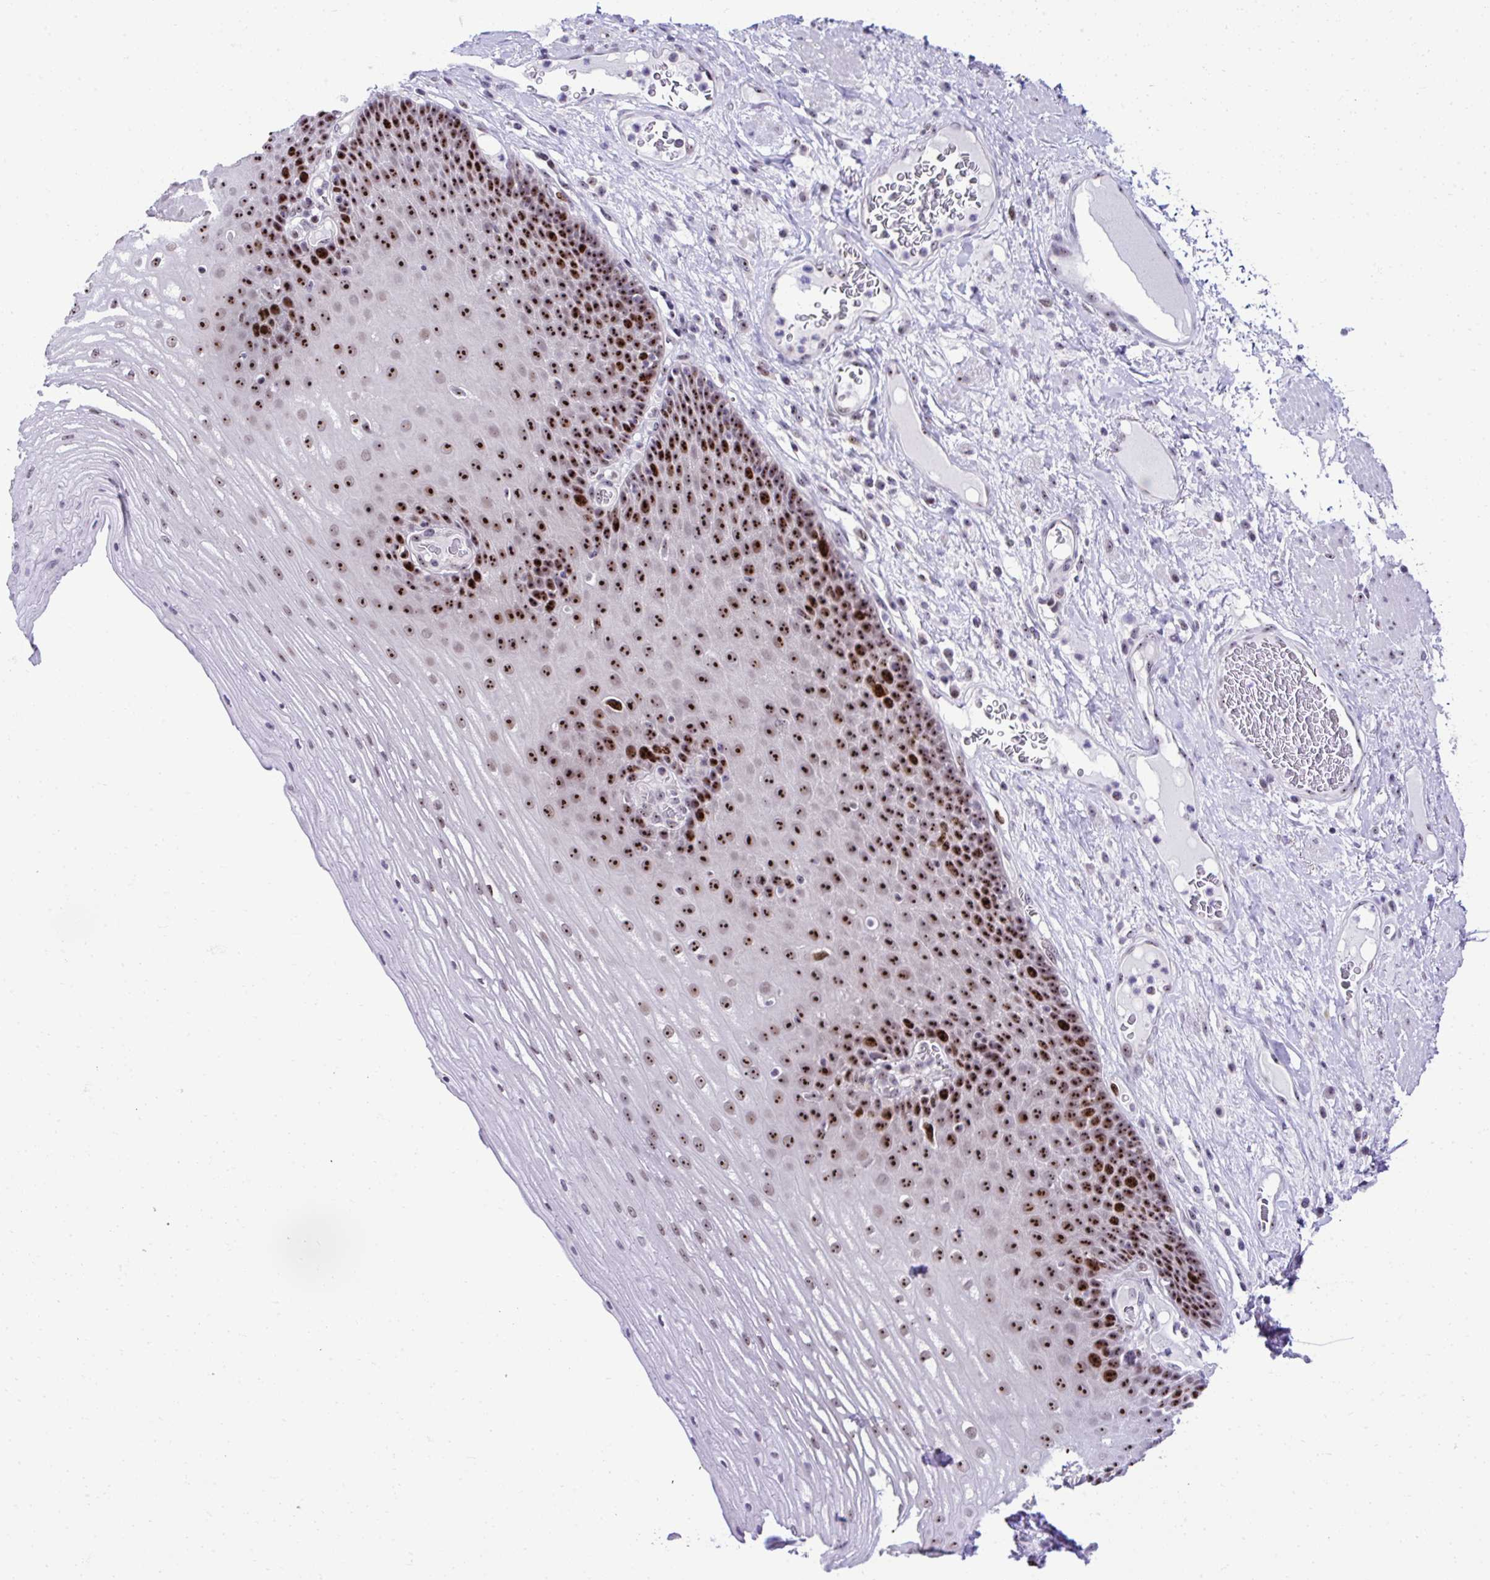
{"staining": {"intensity": "strong", "quantity": ">75%", "location": "nuclear"}, "tissue": "esophagus", "cell_type": "Squamous epithelial cells", "image_type": "normal", "snomed": [{"axis": "morphology", "description": "Normal tissue, NOS"}, {"axis": "topography", "description": "Esophagus"}], "caption": "Brown immunohistochemical staining in benign human esophagus demonstrates strong nuclear expression in approximately >75% of squamous epithelial cells.", "gene": "CEP72", "patient": {"sex": "male", "age": 62}}